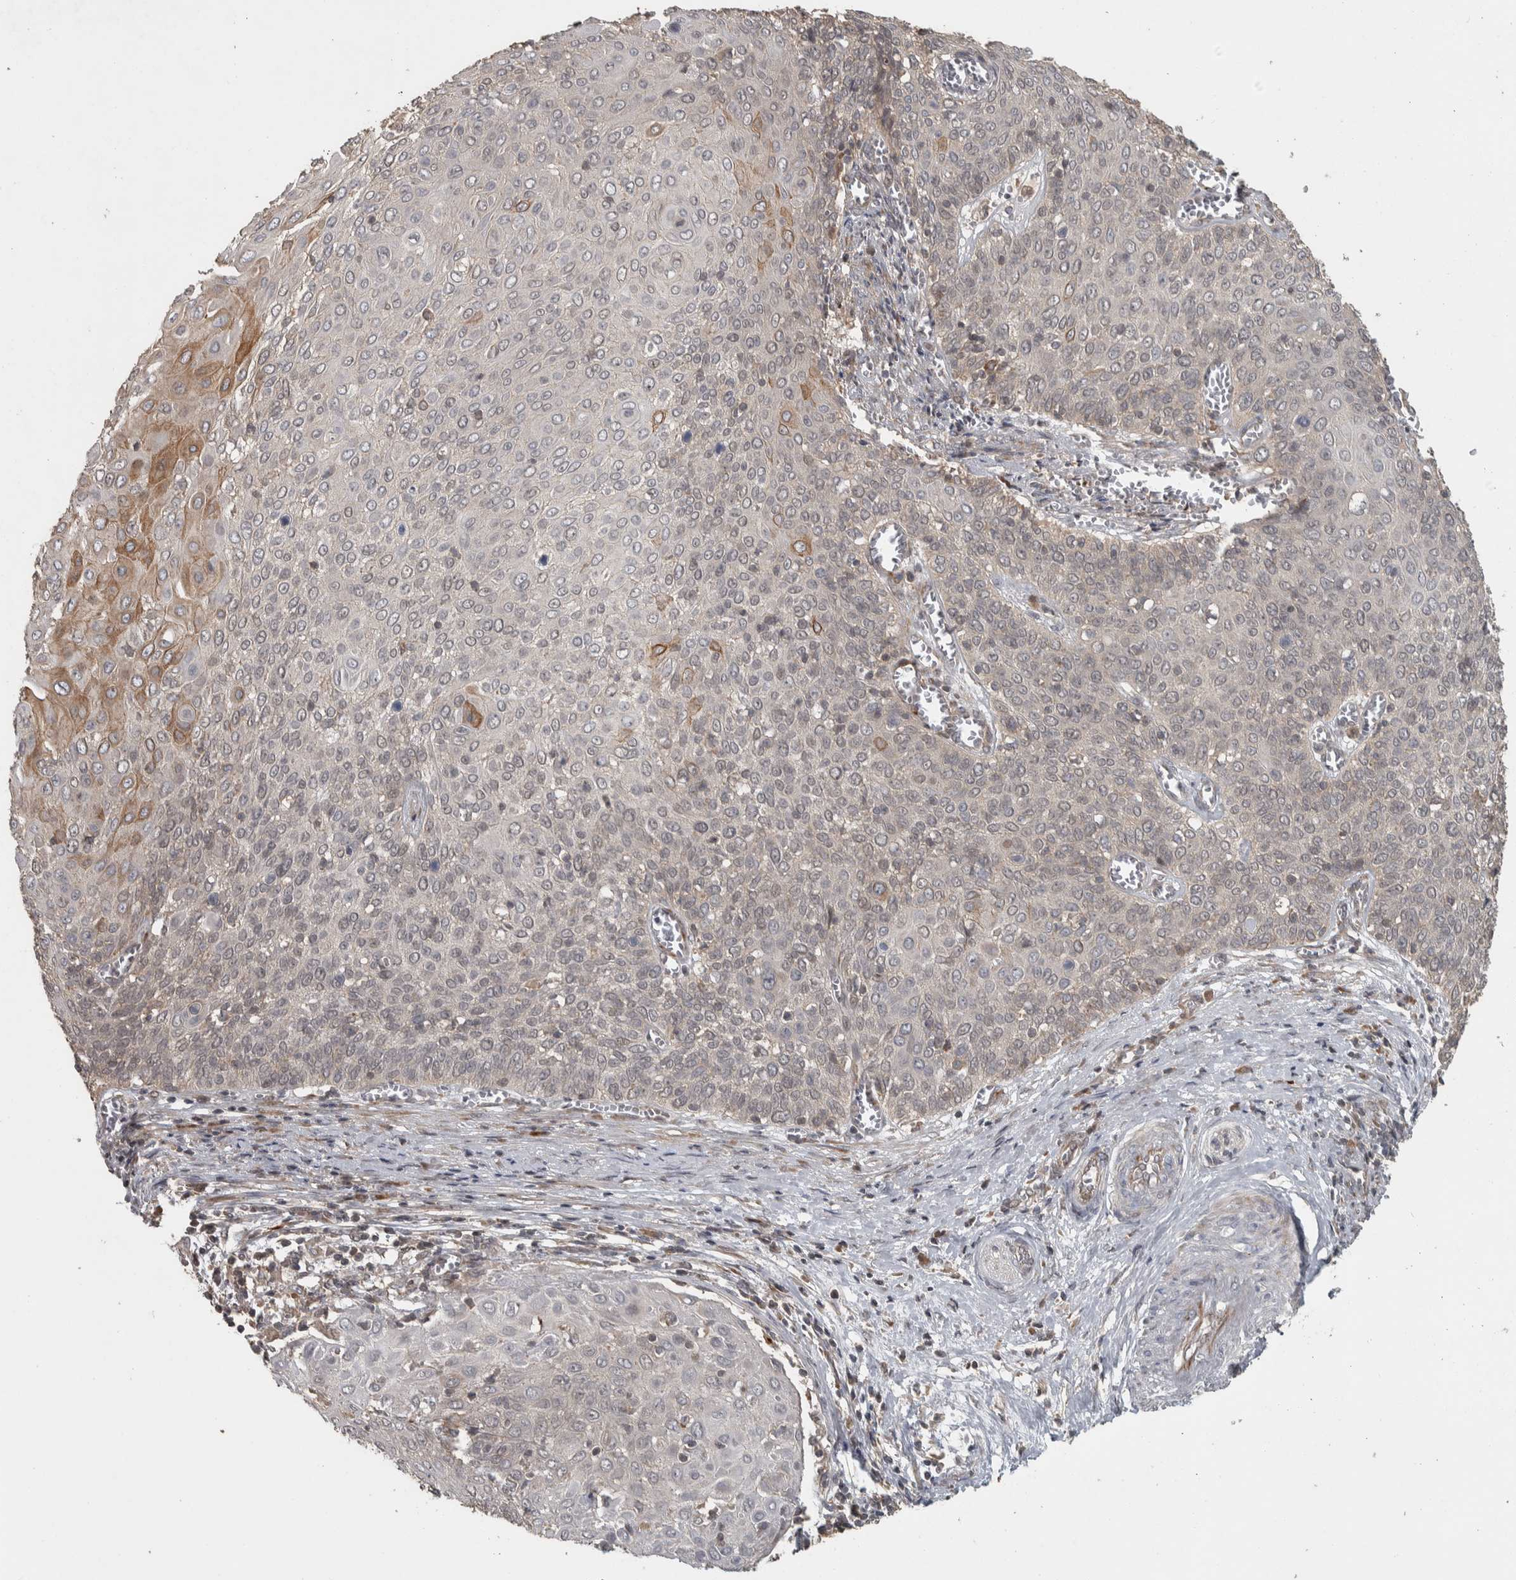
{"staining": {"intensity": "weak", "quantity": "<25%", "location": "cytoplasmic/membranous"}, "tissue": "cervical cancer", "cell_type": "Tumor cells", "image_type": "cancer", "snomed": [{"axis": "morphology", "description": "Squamous cell carcinoma, NOS"}, {"axis": "topography", "description": "Cervix"}], "caption": "Tumor cells show no significant staining in squamous cell carcinoma (cervical).", "gene": "ERAL1", "patient": {"sex": "female", "age": 39}}